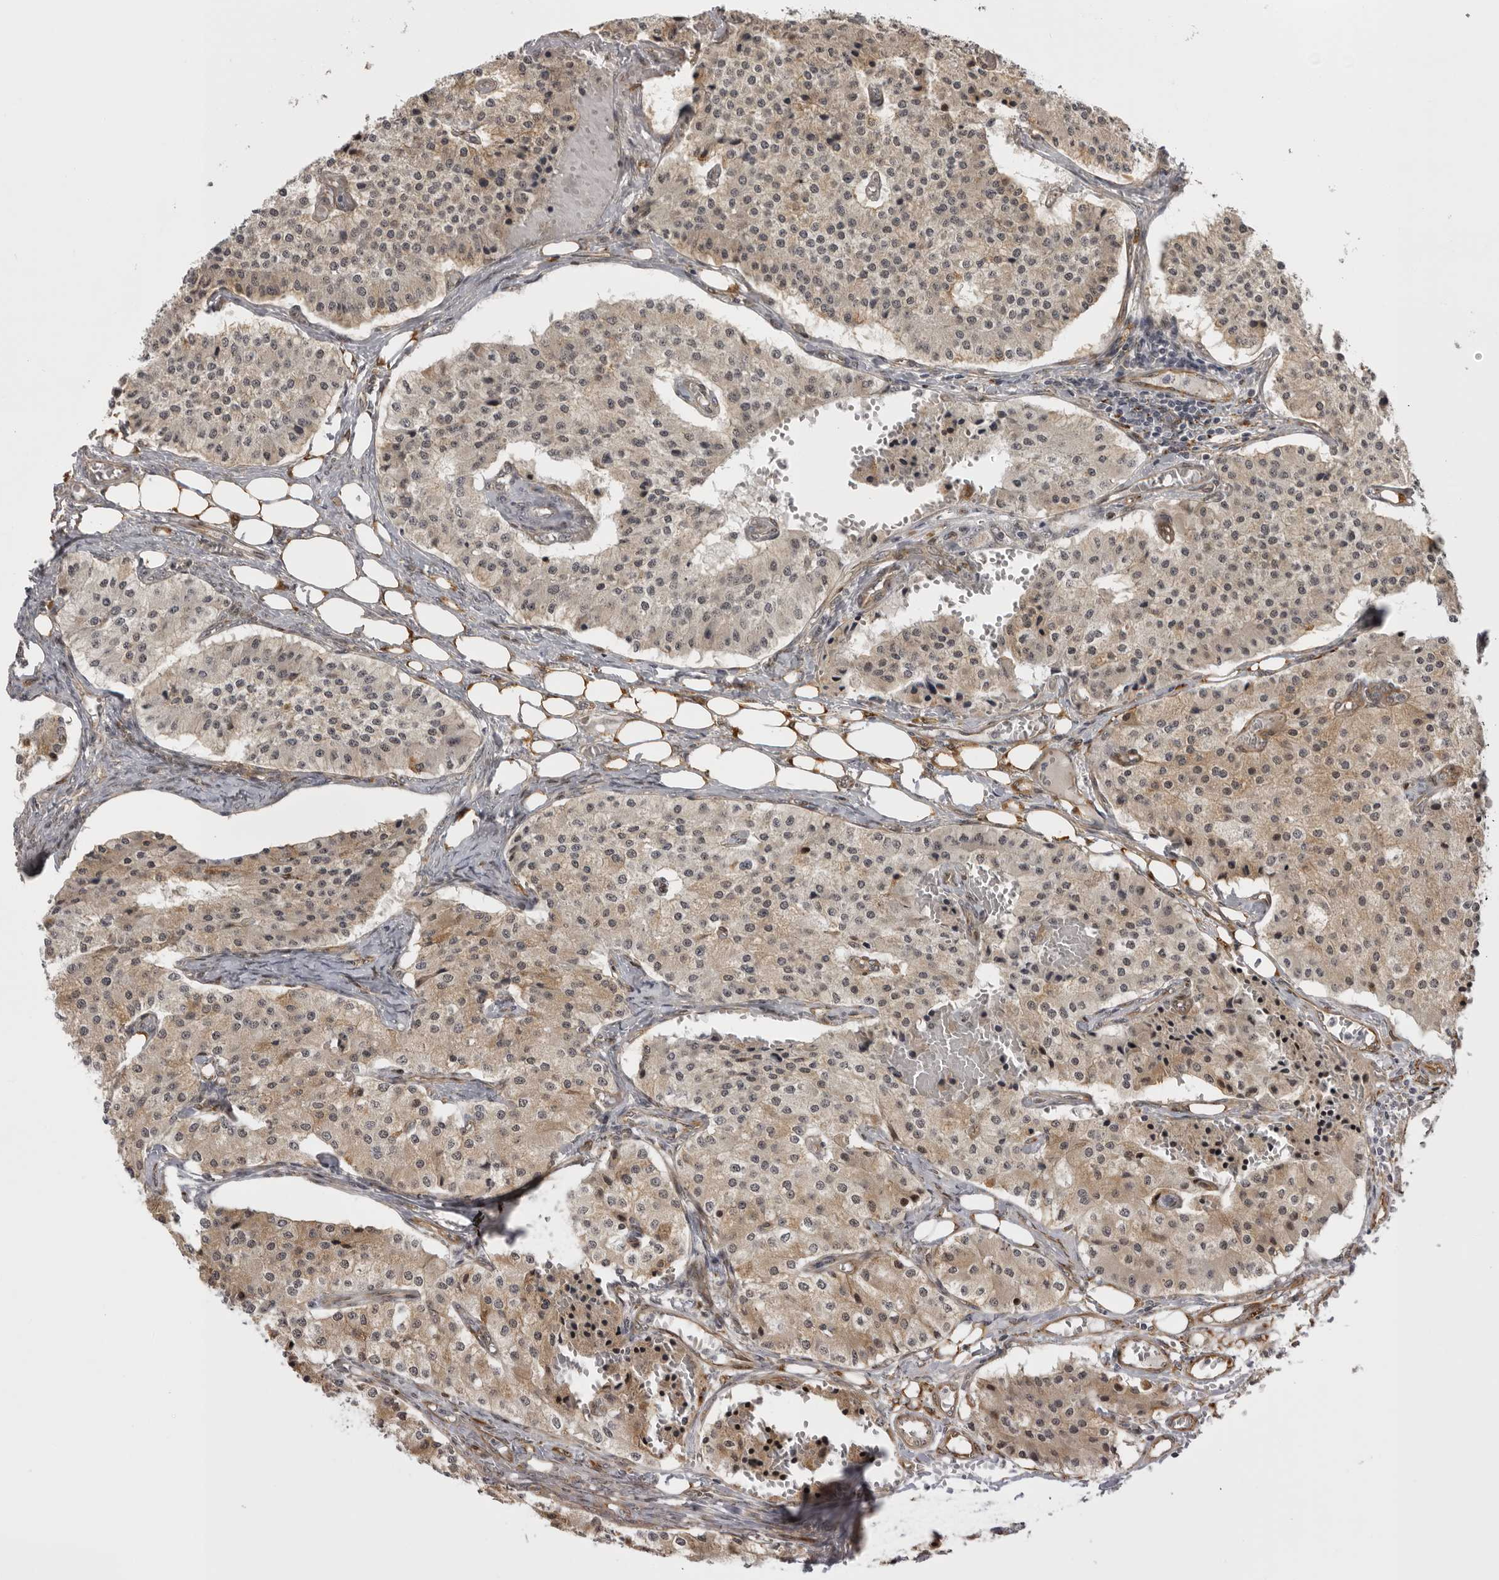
{"staining": {"intensity": "weak", "quantity": ">75%", "location": "cytoplasmic/membranous"}, "tissue": "carcinoid", "cell_type": "Tumor cells", "image_type": "cancer", "snomed": [{"axis": "morphology", "description": "Carcinoid, malignant, NOS"}, {"axis": "topography", "description": "Colon"}], "caption": "A micrograph showing weak cytoplasmic/membranous staining in about >75% of tumor cells in carcinoid (malignant), as visualized by brown immunohistochemical staining.", "gene": "DNAH14", "patient": {"sex": "female", "age": 52}}